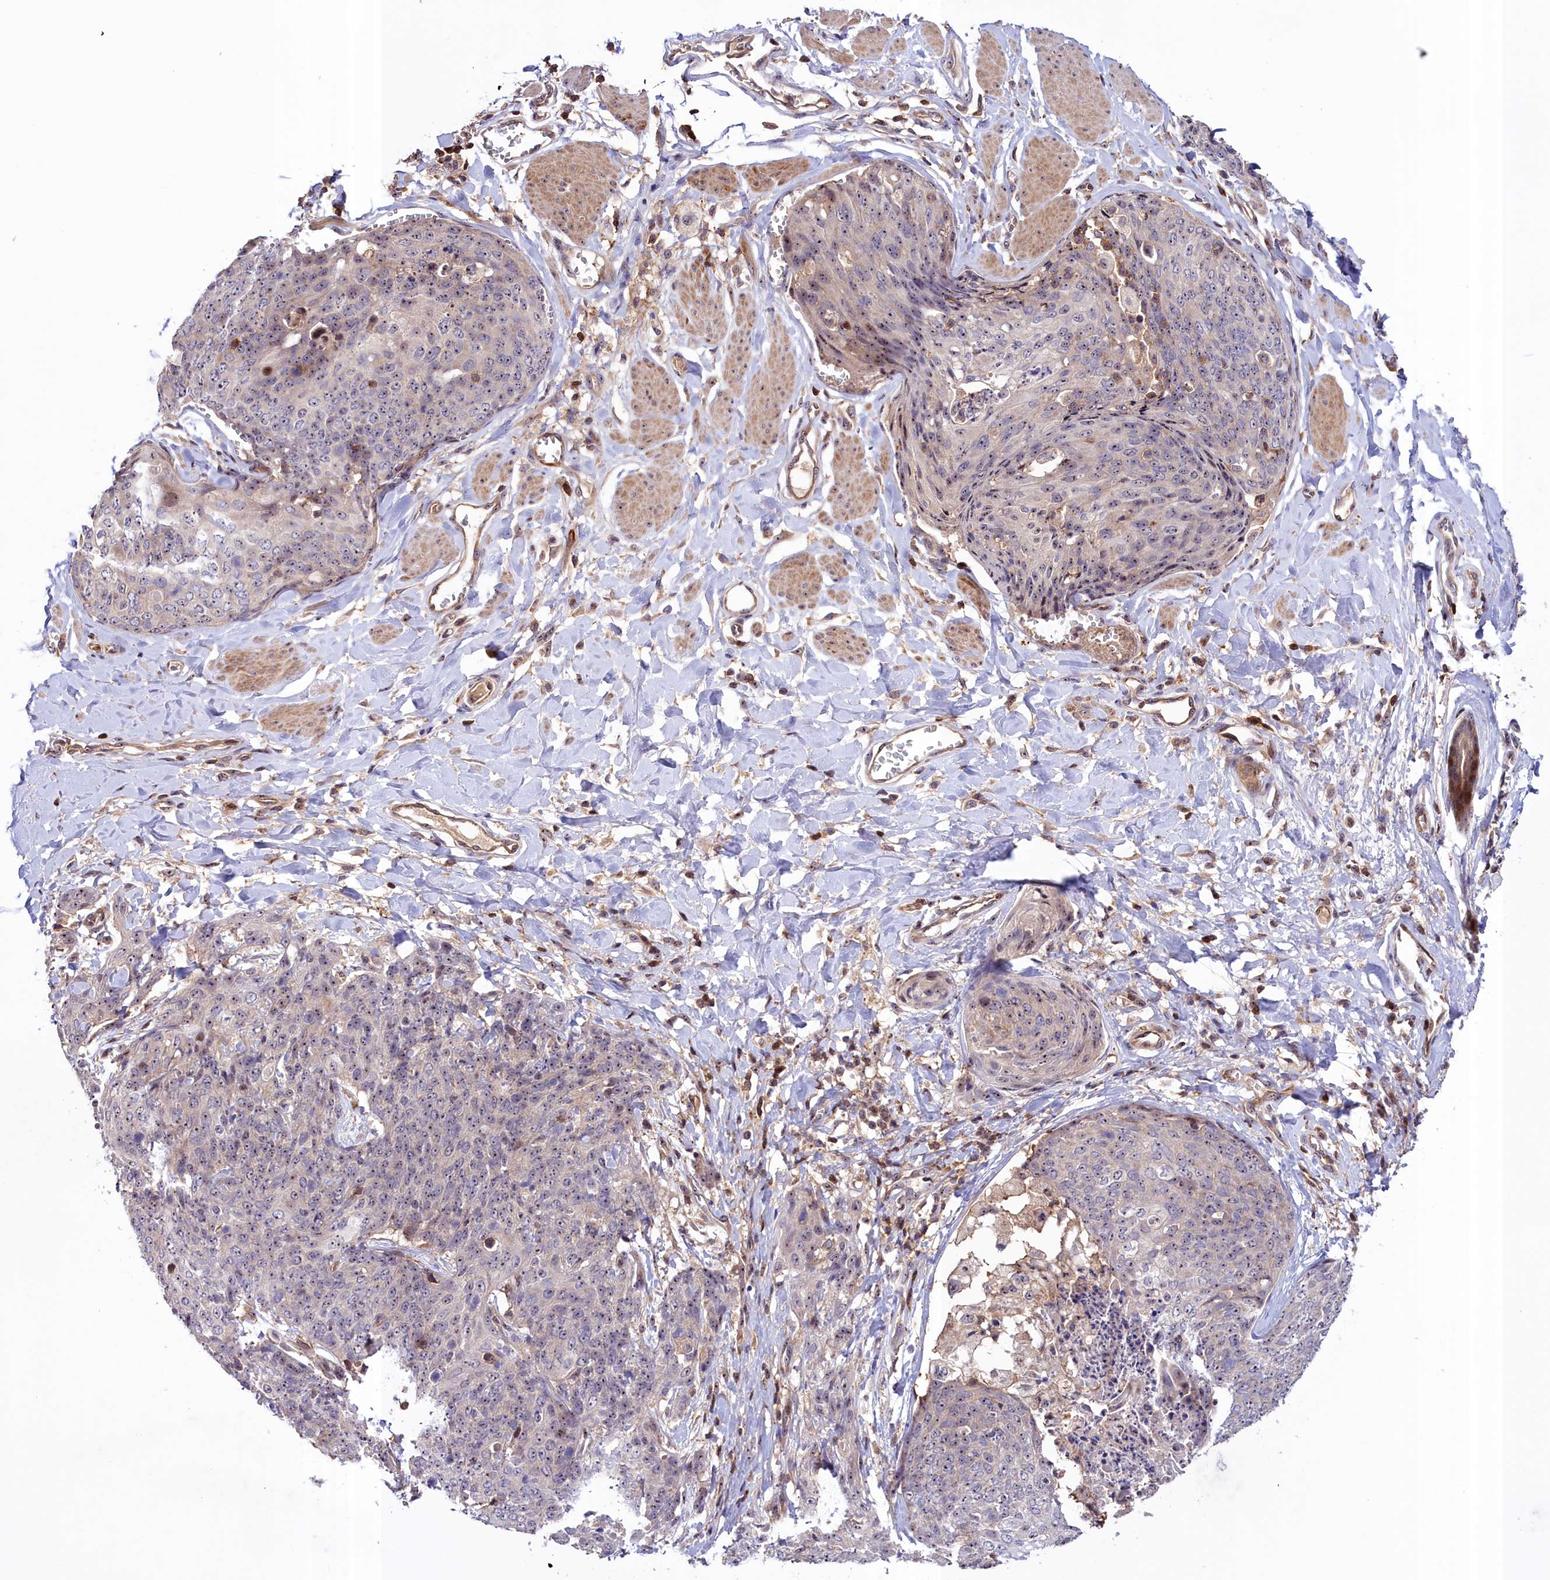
{"staining": {"intensity": "moderate", "quantity": ">75%", "location": "nuclear"}, "tissue": "skin cancer", "cell_type": "Tumor cells", "image_type": "cancer", "snomed": [{"axis": "morphology", "description": "Squamous cell carcinoma, NOS"}, {"axis": "topography", "description": "Skin"}, {"axis": "topography", "description": "Vulva"}], "caption": "The image displays a brown stain indicating the presence of a protein in the nuclear of tumor cells in squamous cell carcinoma (skin). The staining is performed using DAB brown chromogen to label protein expression. The nuclei are counter-stained blue using hematoxylin.", "gene": "NEURL4", "patient": {"sex": "female", "age": 85}}